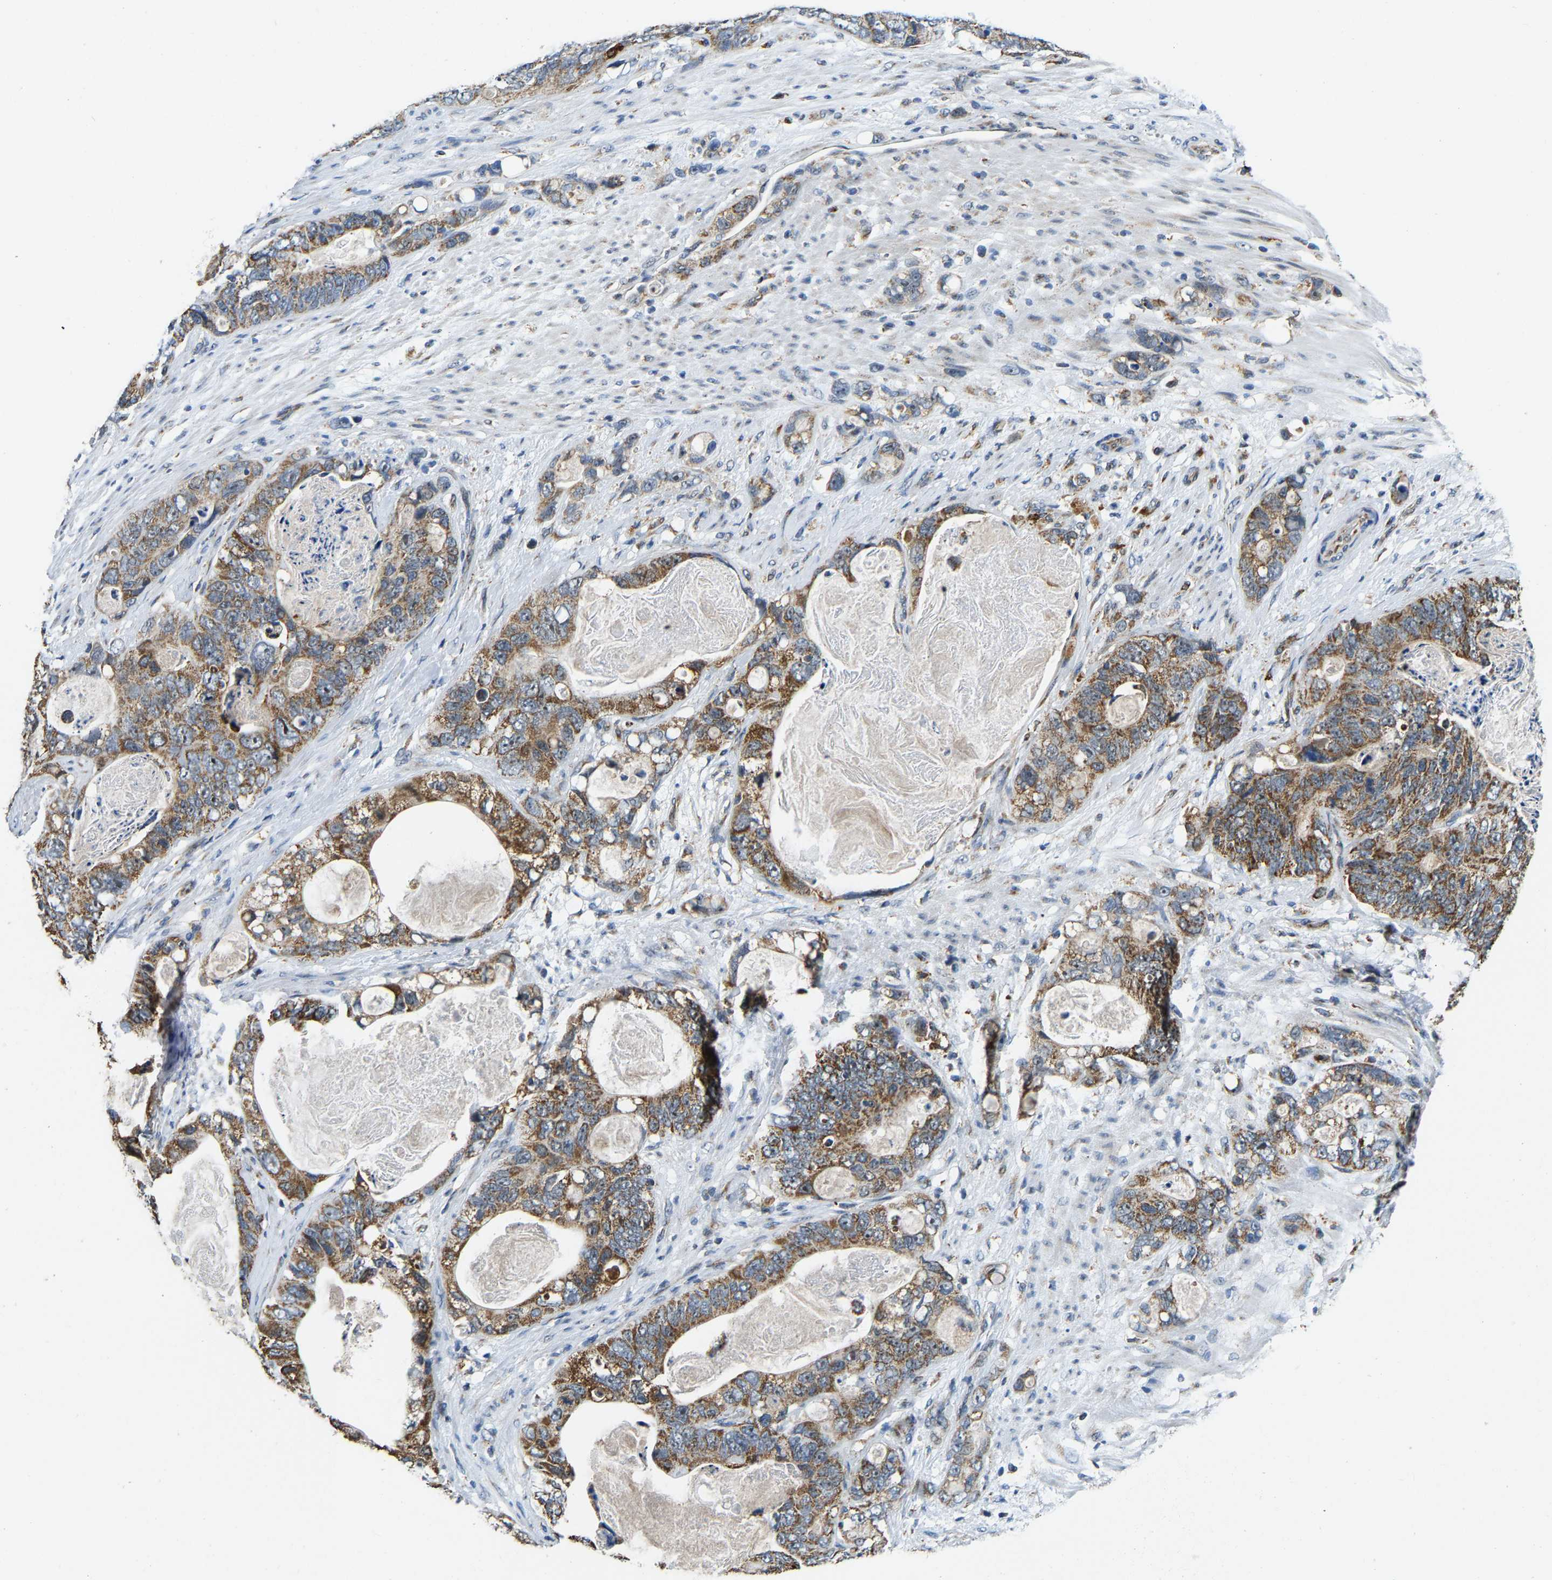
{"staining": {"intensity": "moderate", "quantity": ">75%", "location": "cytoplasmic/membranous"}, "tissue": "stomach cancer", "cell_type": "Tumor cells", "image_type": "cancer", "snomed": [{"axis": "morphology", "description": "Normal tissue, NOS"}, {"axis": "morphology", "description": "Adenocarcinoma, NOS"}, {"axis": "topography", "description": "Stomach"}], "caption": "Brown immunohistochemical staining in adenocarcinoma (stomach) displays moderate cytoplasmic/membranous staining in about >75% of tumor cells. The staining is performed using DAB (3,3'-diaminobenzidine) brown chromogen to label protein expression. The nuclei are counter-stained blue using hematoxylin.", "gene": "GIMAP7", "patient": {"sex": "female", "age": 89}}